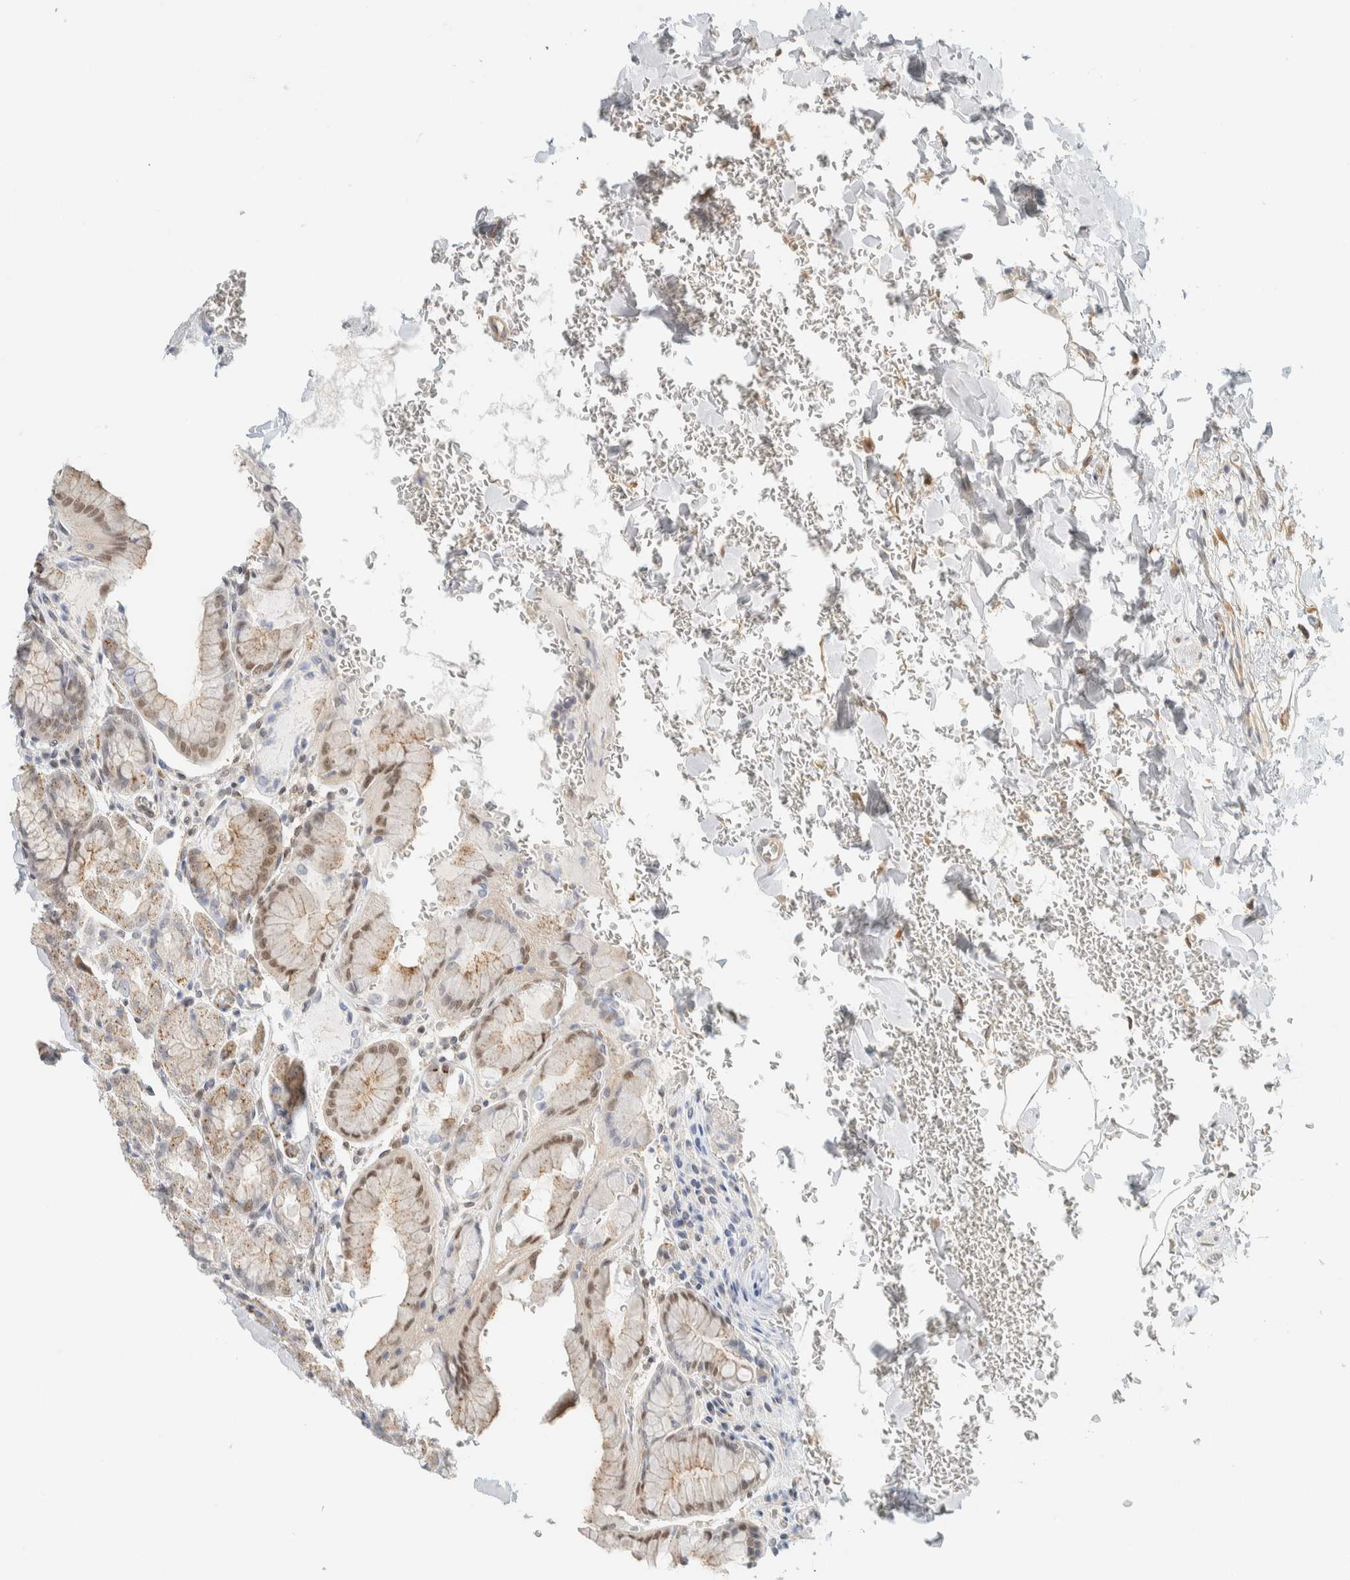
{"staining": {"intensity": "weak", "quantity": "25%-75%", "location": "cytoplasmic/membranous,nuclear"}, "tissue": "stomach", "cell_type": "Glandular cells", "image_type": "normal", "snomed": [{"axis": "morphology", "description": "Normal tissue, NOS"}, {"axis": "topography", "description": "Stomach"}], "caption": "Human stomach stained with a brown dye demonstrates weak cytoplasmic/membranous,nuclear positive staining in approximately 25%-75% of glandular cells.", "gene": "TFE3", "patient": {"sex": "male", "age": 42}}